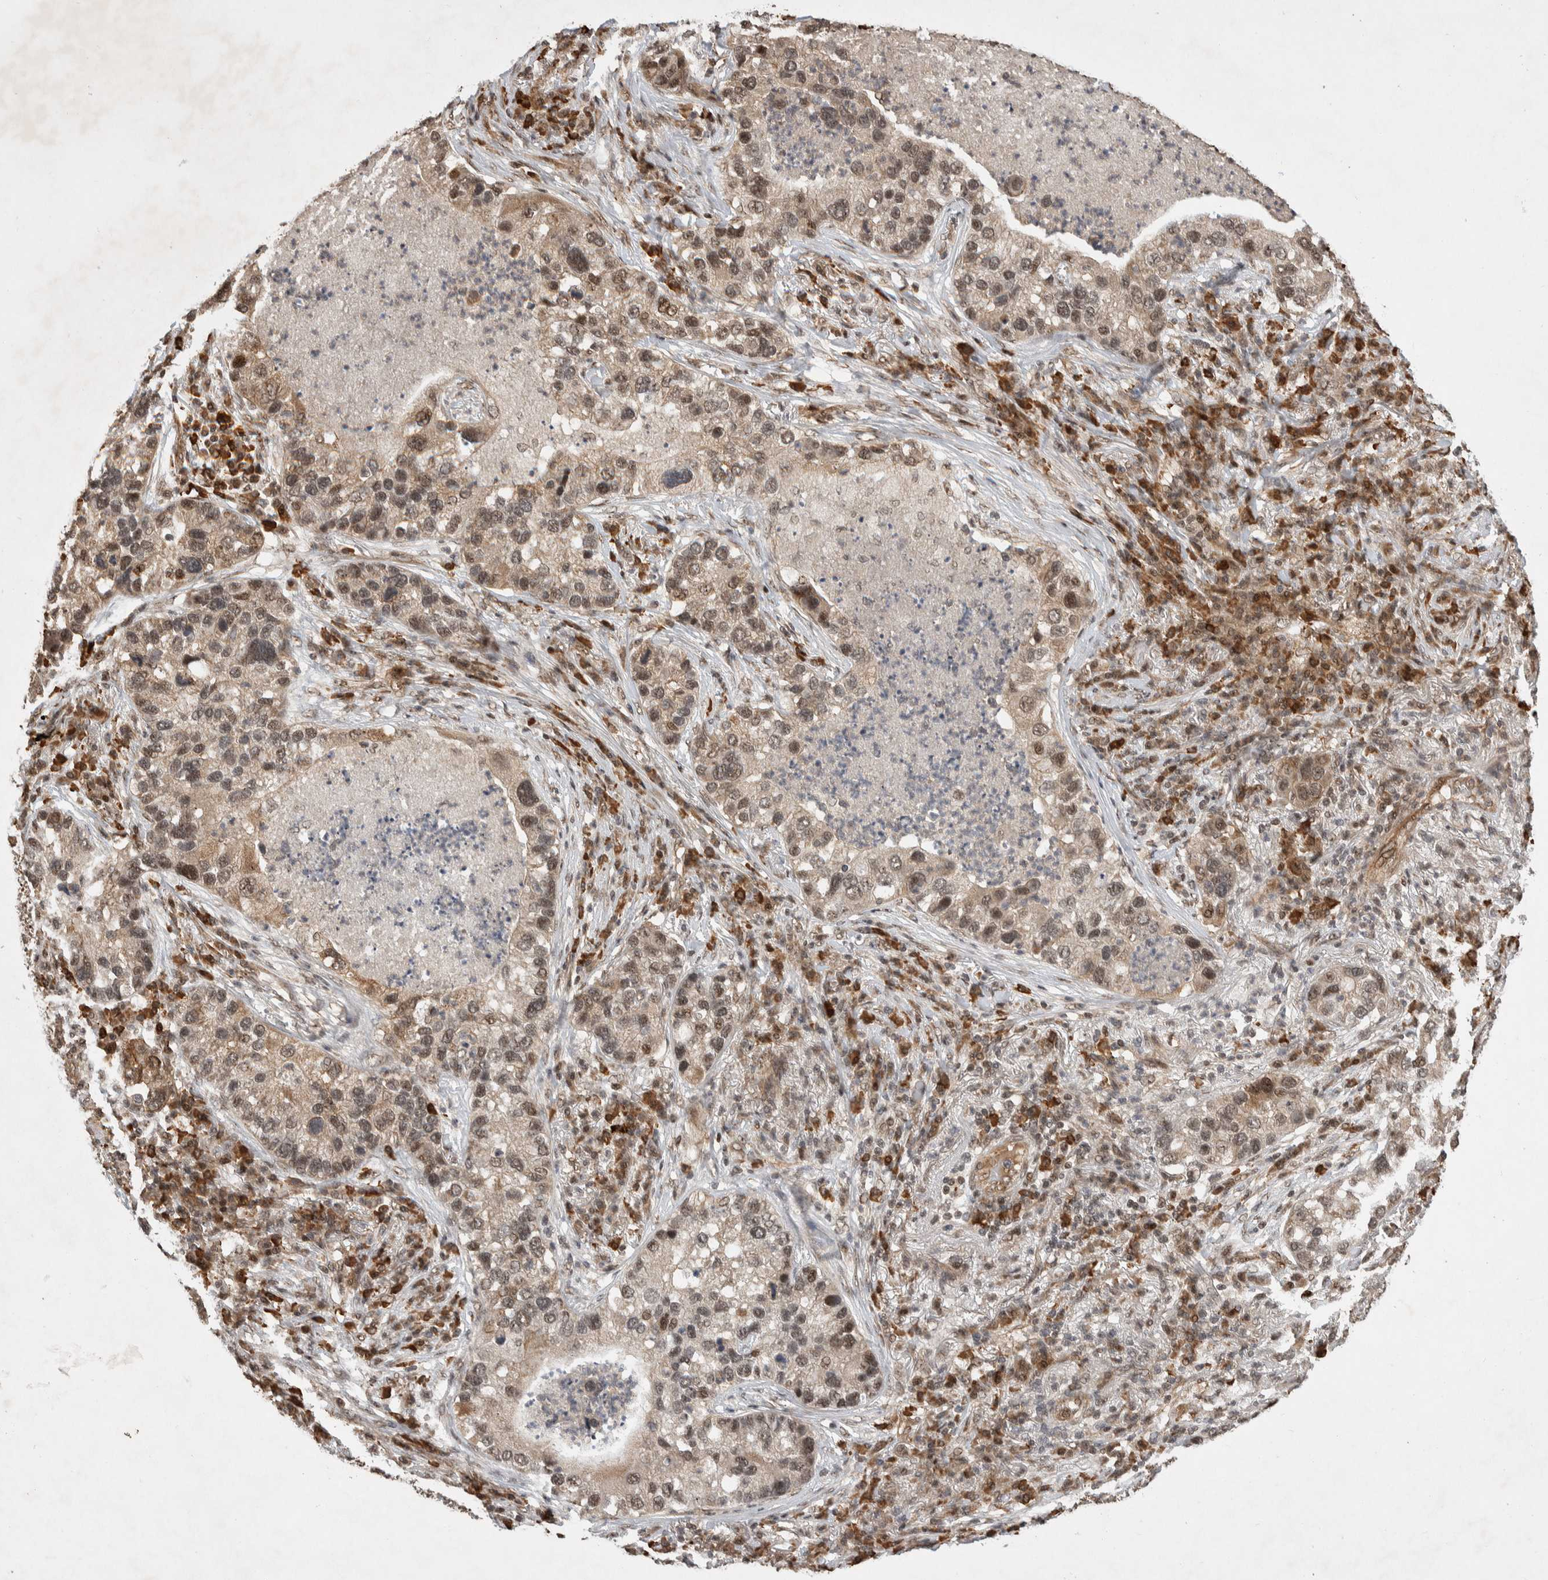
{"staining": {"intensity": "moderate", "quantity": ">75%", "location": "cytoplasmic/membranous,nuclear"}, "tissue": "lung cancer", "cell_type": "Tumor cells", "image_type": "cancer", "snomed": [{"axis": "morphology", "description": "Normal tissue, NOS"}, {"axis": "morphology", "description": "Adenocarcinoma, NOS"}, {"axis": "topography", "description": "Bronchus"}, {"axis": "topography", "description": "Lung"}], "caption": "Tumor cells display medium levels of moderate cytoplasmic/membranous and nuclear expression in approximately >75% of cells in human lung cancer.", "gene": "TOR1B", "patient": {"sex": "male", "age": 54}}